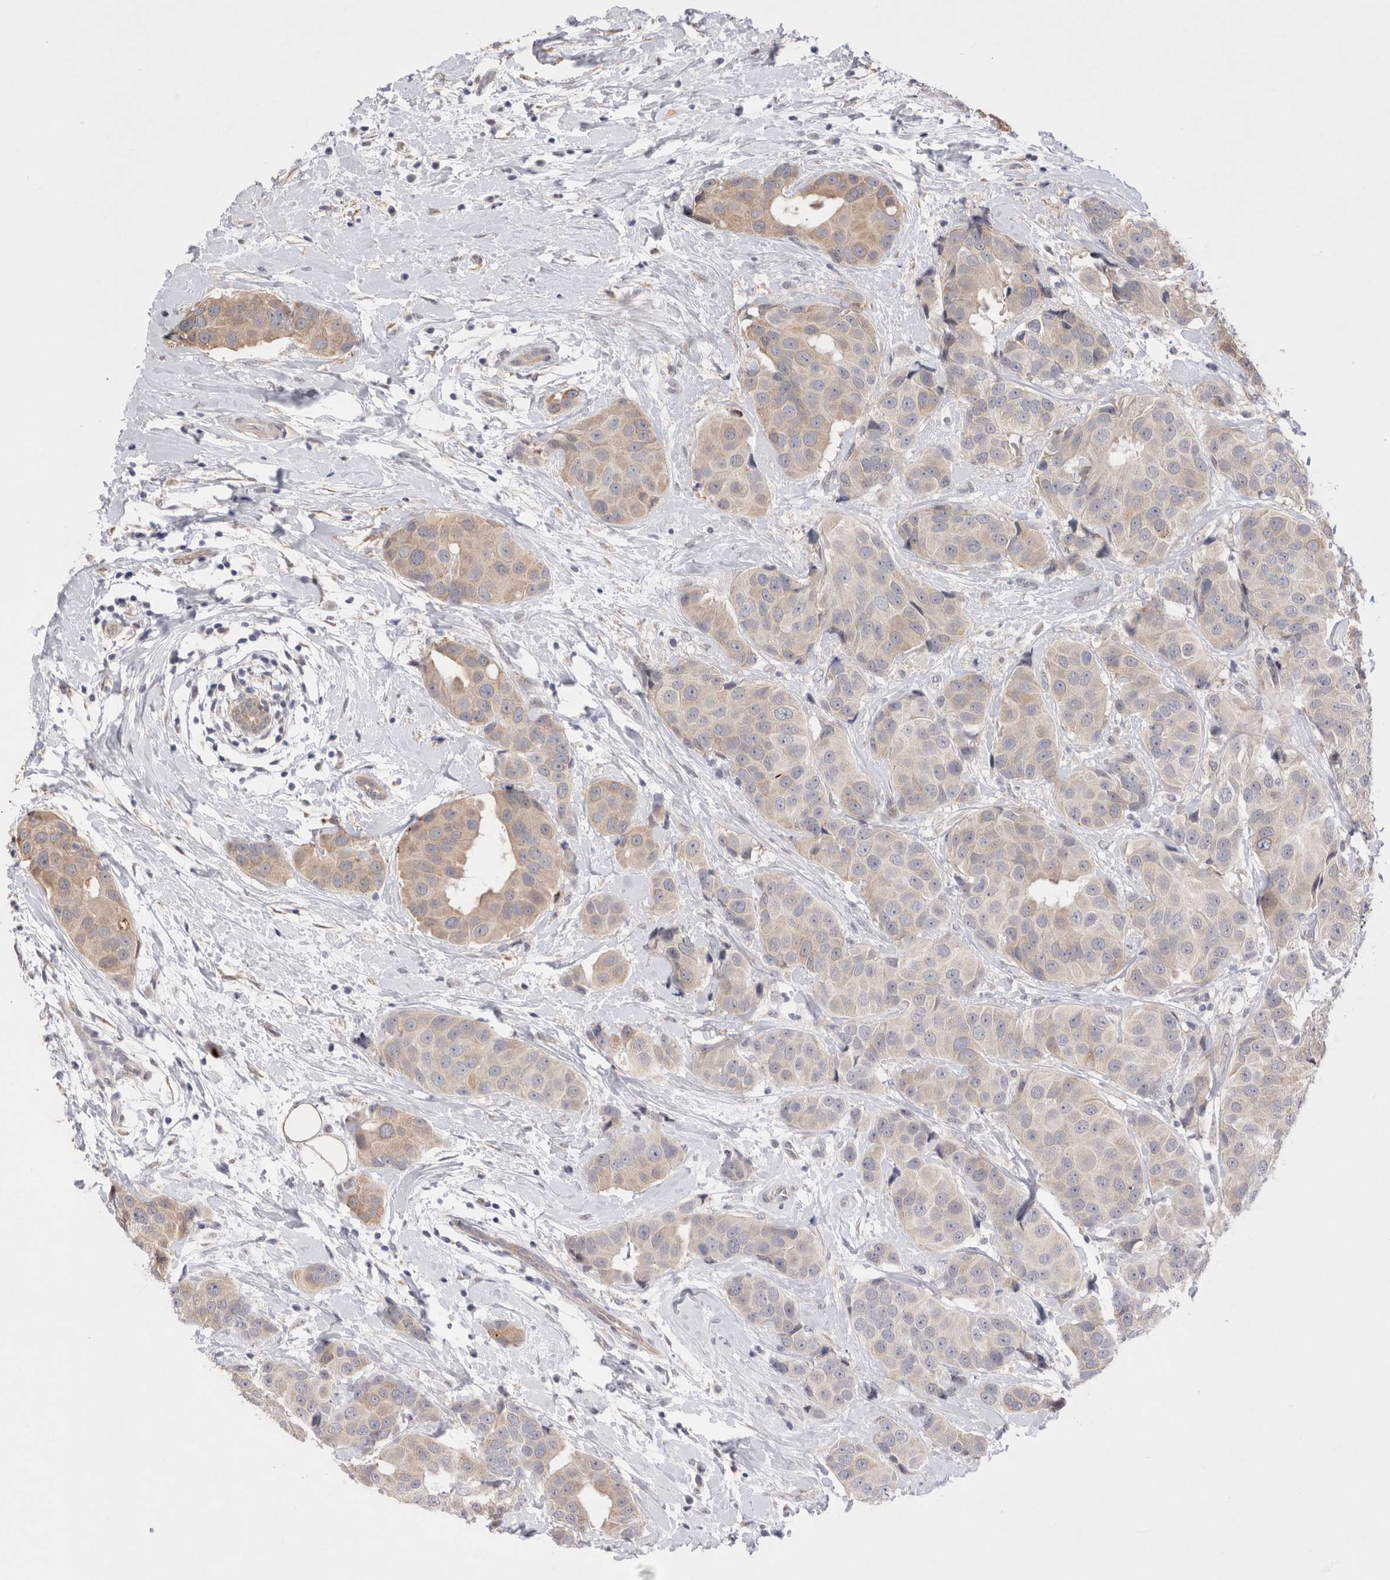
{"staining": {"intensity": "weak", "quantity": "25%-75%", "location": "cytoplasmic/membranous"}, "tissue": "breast cancer", "cell_type": "Tumor cells", "image_type": "cancer", "snomed": [{"axis": "morphology", "description": "Normal tissue, NOS"}, {"axis": "morphology", "description": "Duct carcinoma"}, {"axis": "topography", "description": "Breast"}], "caption": "Immunohistochemistry (IHC) (DAB (3,3'-diaminobenzidine)) staining of breast cancer shows weak cytoplasmic/membranous protein staining in approximately 25%-75% of tumor cells.", "gene": "GIMAP6", "patient": {"sex": "female", "age": 39}}